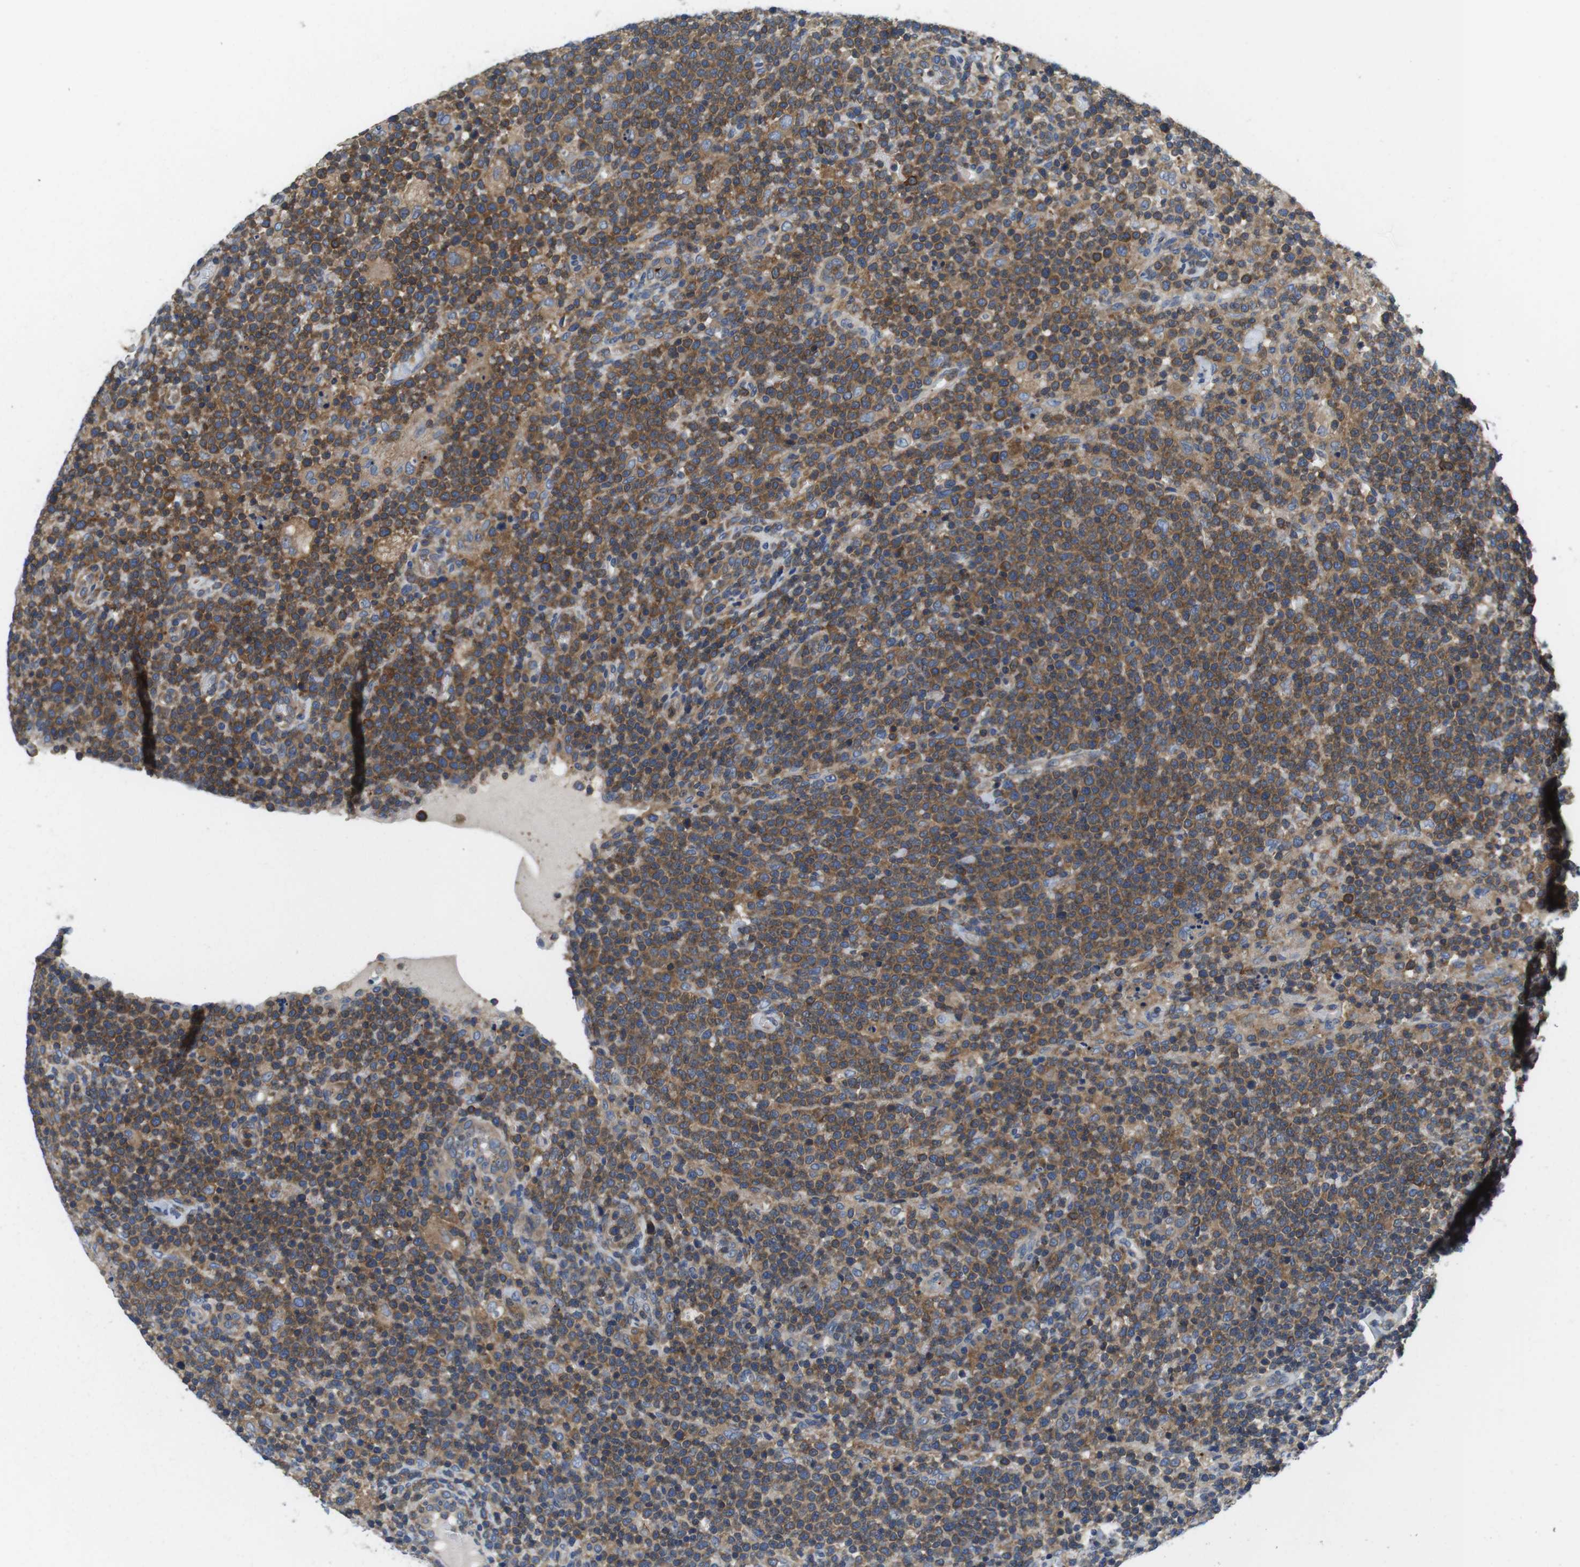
{"staining": {"intensity": "moderate", "quantity": ">75%", "location": "cytoplasmic/membranous"}, "tissue": "lymphoma", "cell_type": "Tumor cells", "image_type": "cancer", "snomed": [{"axis": "morphology", "description": "Malignant lymphoma, non-Hodgkin's type, High grade"}, {"axis": "topography", "description": "Lymph node"}], "caption": "Immunohistochemistry of high-grade malignant lymphoma, non-Hodgkin's type demonstrates medium levels of moderate cytoplasmic/membranous positivity in about >75% of tumor cells.", "gene": "HERPUD2", "patient": {"sex": "male", "age": 61}}